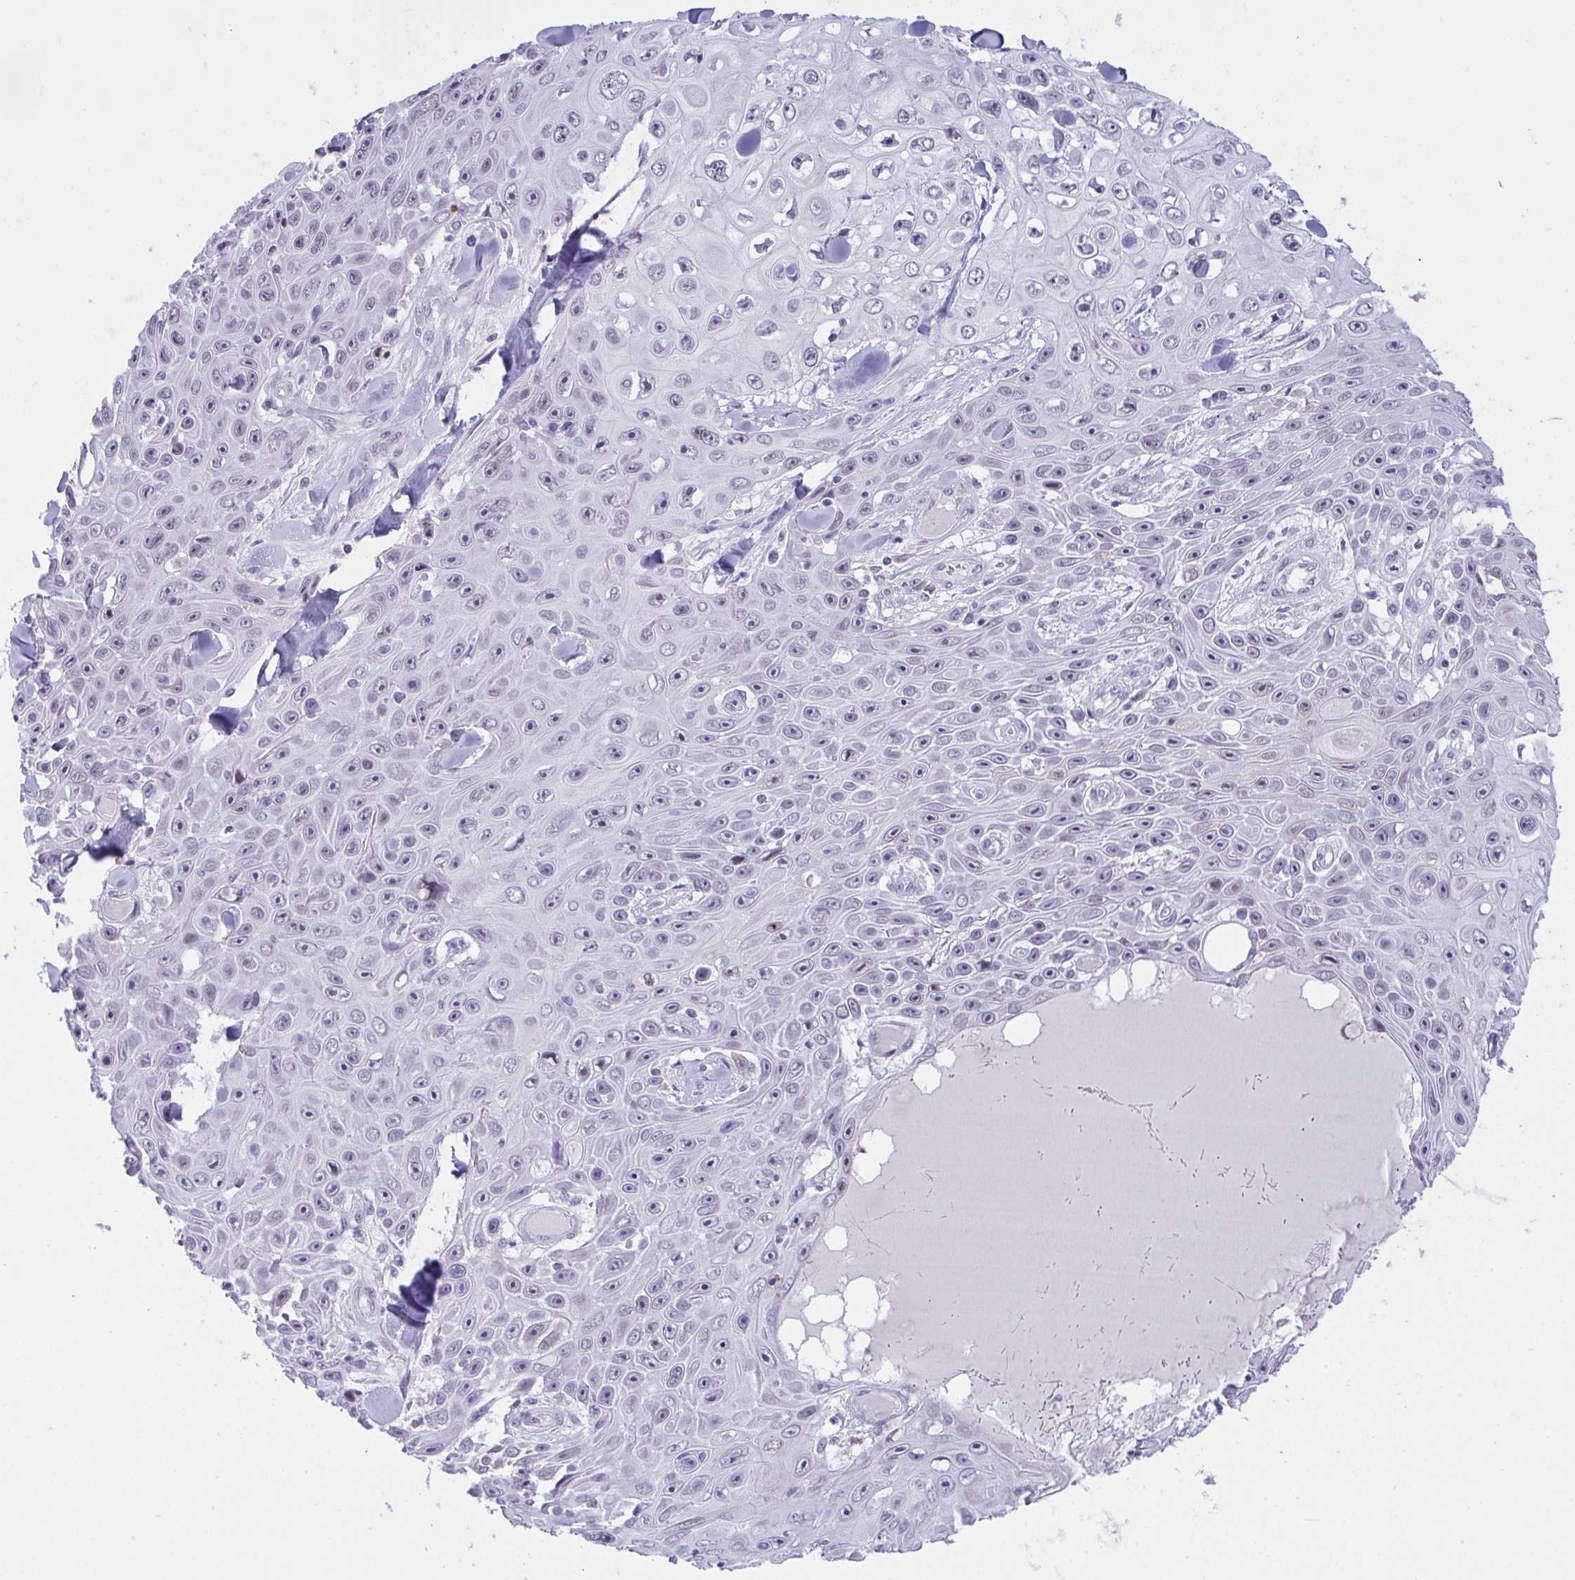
{"staining": {"intensity": "negative", "quantity": "none", "location": "none"}, "tissue": "skin cancer", "cell_type": "Tumor cells", "image_type": "cancer", "snomed": [{"axis": "morphology", "description": "Squamous cell carcinoma, NOS"}, {"axis": "topography", "description": "Skin"}], "caption": "There is no significant positivity in tumor cells of skin cancer.", "gene": "PLA2G12B", "patient": {"sex": "male", "age": 82}}